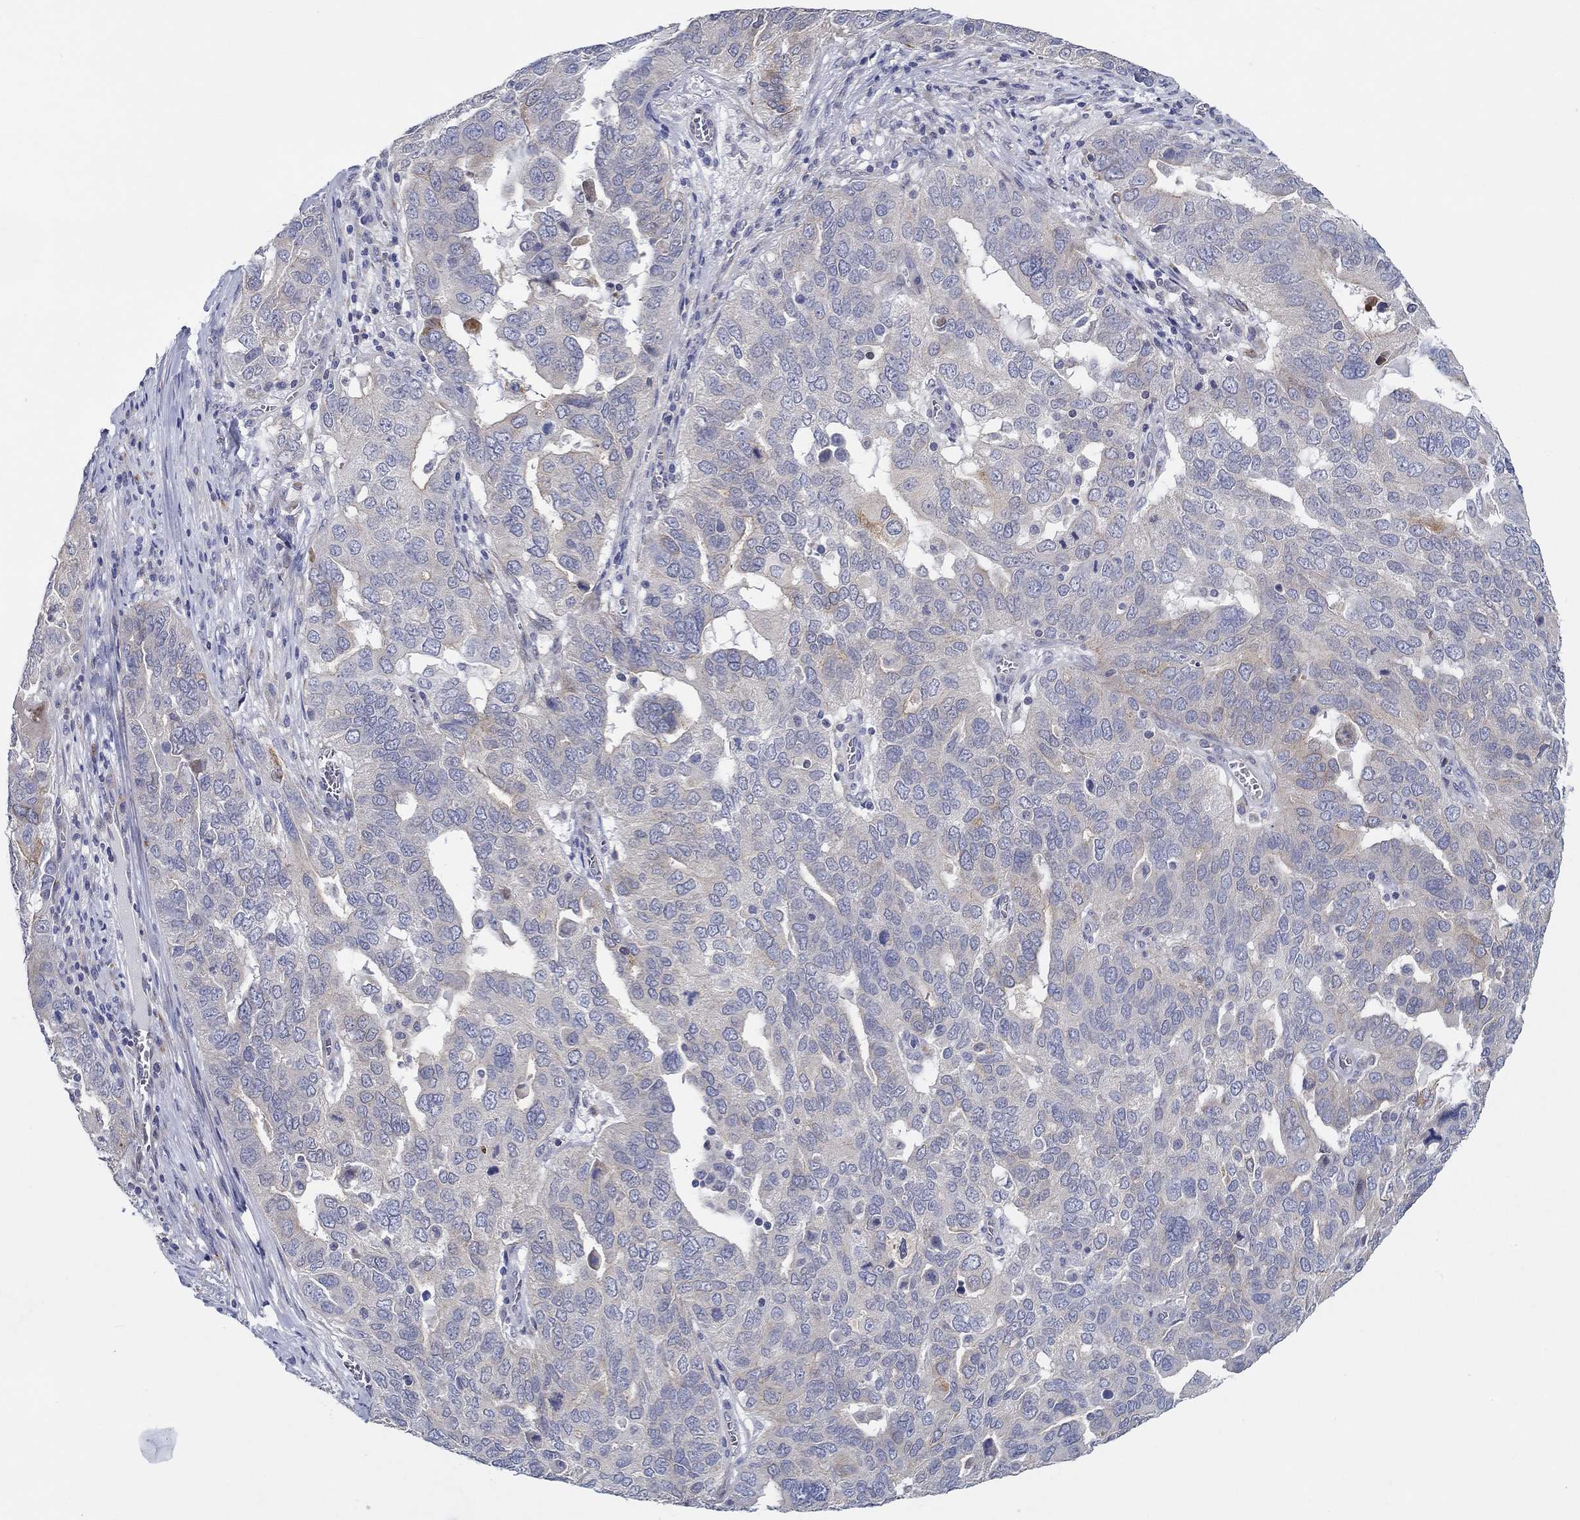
{"staining": {"intensity": "weak", "quantity": "<25%", "location": "cytoplasmic/membranous"}, "tissue": "ovarian cancer", "cell_type": "Tumor cells", "image_type": "cancer", "snomed": [{"axis": "morphology", "description": "Carcinoma, endometroid"}, {"axis": "topography", "description": "Soft tissue"}, {"axis": "topography", "description": "Ovary"}], "caption": "DAB immunohistochemical staining of human ovarian endometroid carcinoma exhibits no significant staining in tumor cells.", "gene": "ERMP1", "patient": {"sex": "female", "age": 52}}